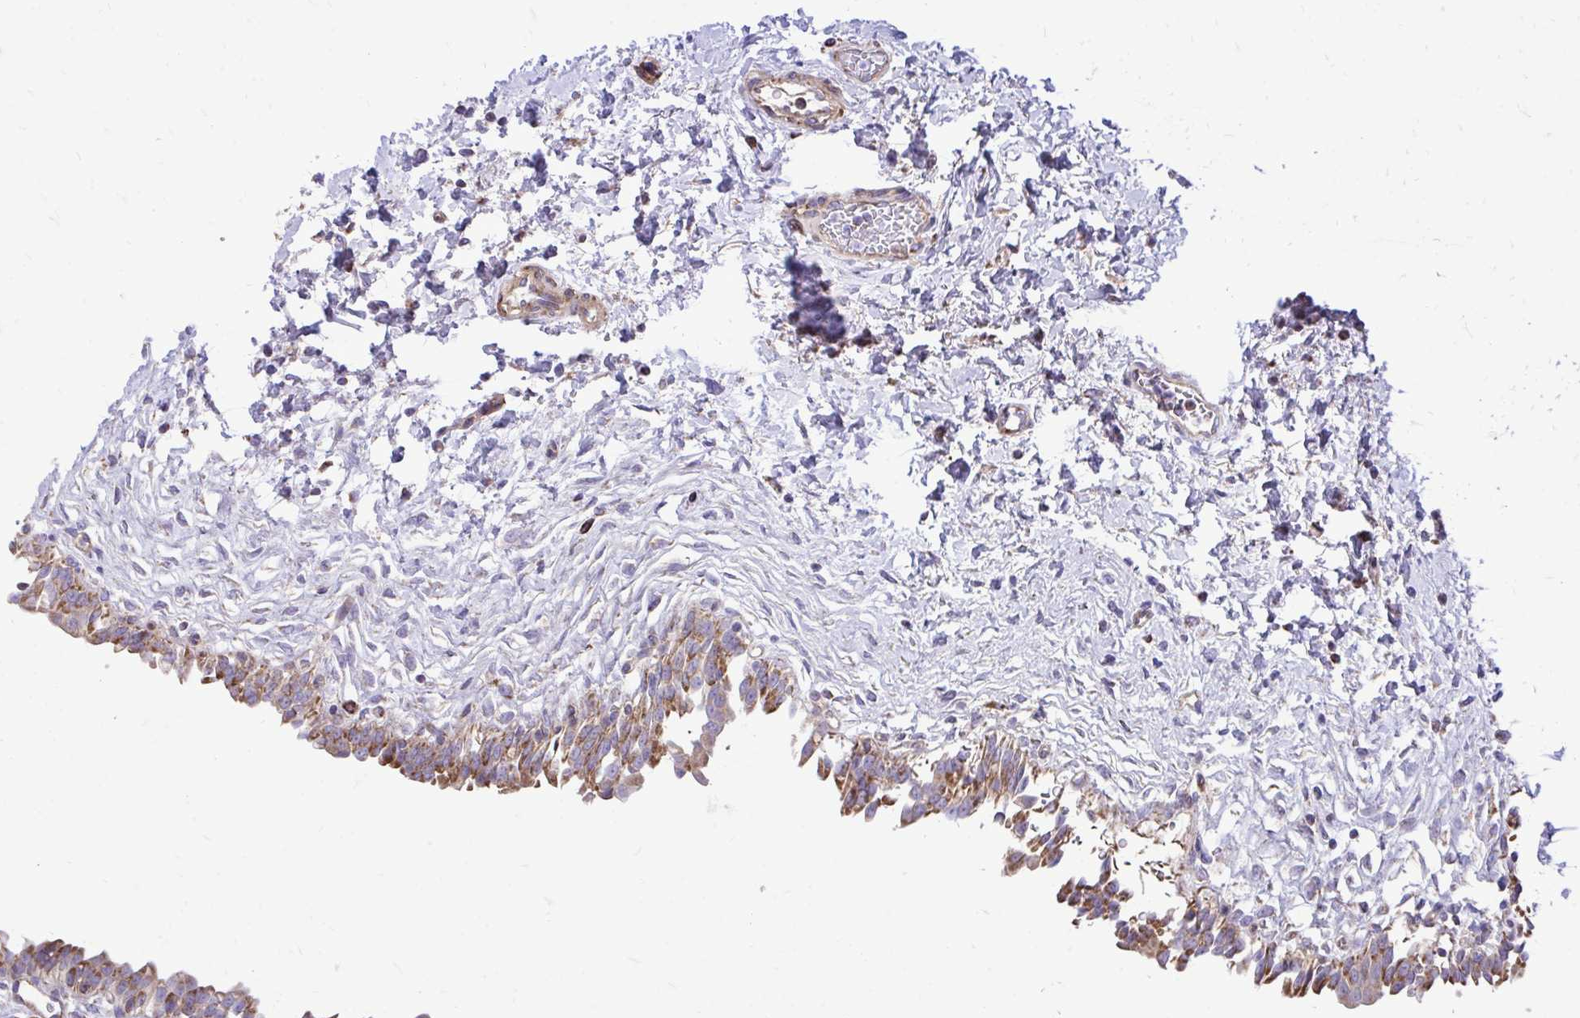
{"staining": {"intensity": "moderate", "quantity": ">75%", "location": "cytoplasmic/membranous"}, "tissue": "urinary bladder", "cell_type": "Urothelial cells", "image_type": "normal", "snomed": [{"axis": "morphology", "description": "Normal tissue, NOS"}, {"axis": "topography", "description": "Urinary bladder"}], "caption": "DAB (3,3'-diaminobenzidine) immunohistochemical staining of normal urinary bladder reveals moderate cytoplasmic/membranous protein positivity in about >75% of urothelial cells. (brown staining indicates protein expression, while blue staining denotes nuclei).", "gene": "ATP13A2", "patient": {"sex": "male", "age": 37}}